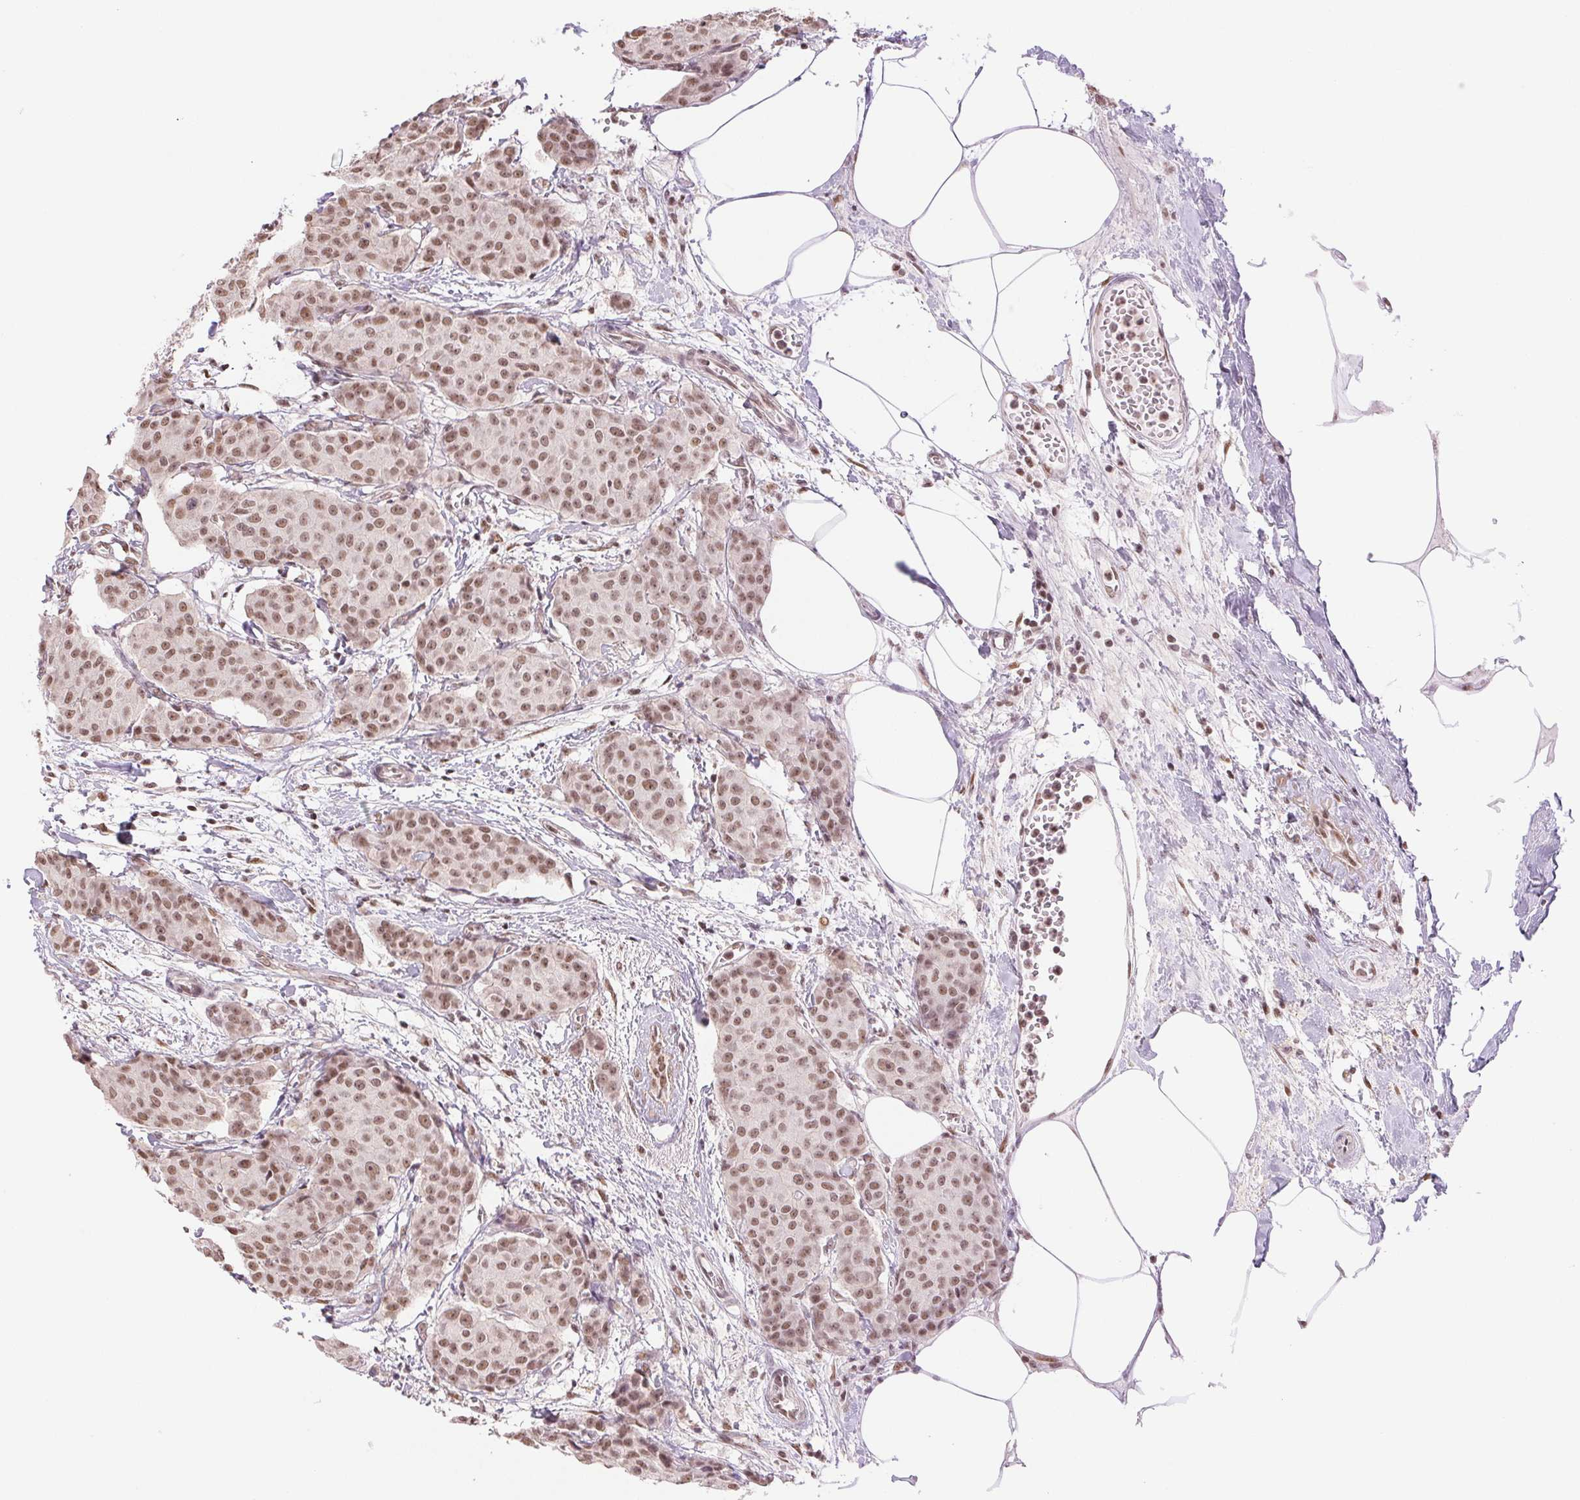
{"staining": {"intensity": "moderate", "quantity": ">75%", "location": "nuclear"}, "tissue": "breast cancer", "cell_type": "Tumor cells", "image_type": "cancer", "snomed": [{"axis": "morphology", "description": "Duct carcinoma"}, {"axis": "topography", "description": "Breast"}], "caption": "Immunohistochemical staining of breast cancer displays moderate nuclear protein positivity in about >75% of tumor cells.", "gene": "RPRD1B", "patient": {"sex": "female", "age": 91}}